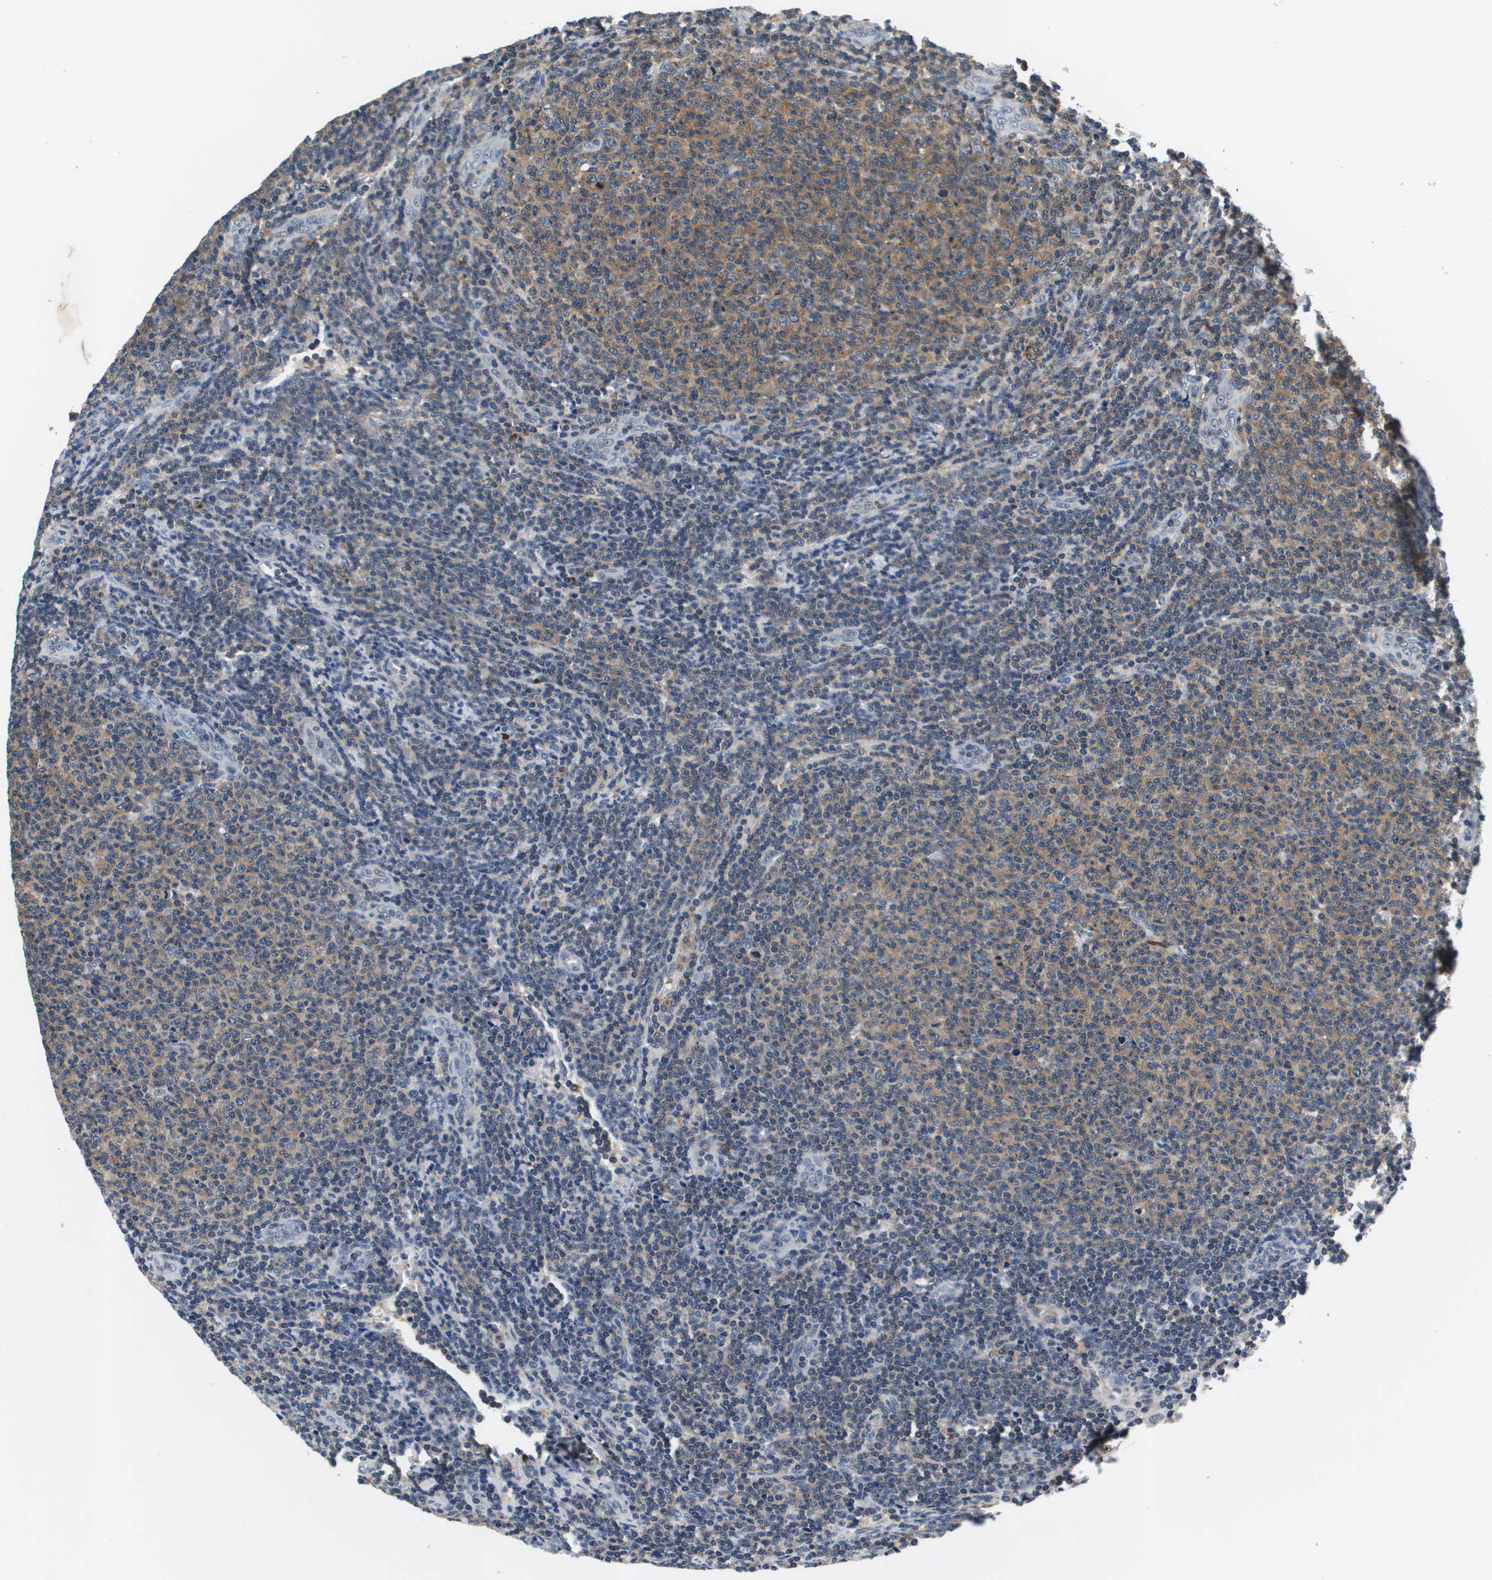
{"staining": {"intensity": "moderate", "quantity": "25%-75%", "location": "cytoplasmic/membranous"}, "tissue": "lymphoma", "cell_type": "Tumor cells", "image_type": "cancer", "snomed": [{"axis": "morphology", "description": "Malignant lymphoma, non-Hodgkin's type, Low grade"}, {"axis": "topography", "description": "Lymph node"}], "caption": "Protein analysis of malignant lymphoma, non-Hodgkin's type (low-grade) tissue exhibits moderate cytoplasmic/membranous staining in about 25%-75% of tumor cells.", "gene": "KCNQ5", "patient": {"sex": "male", "age": 66}}